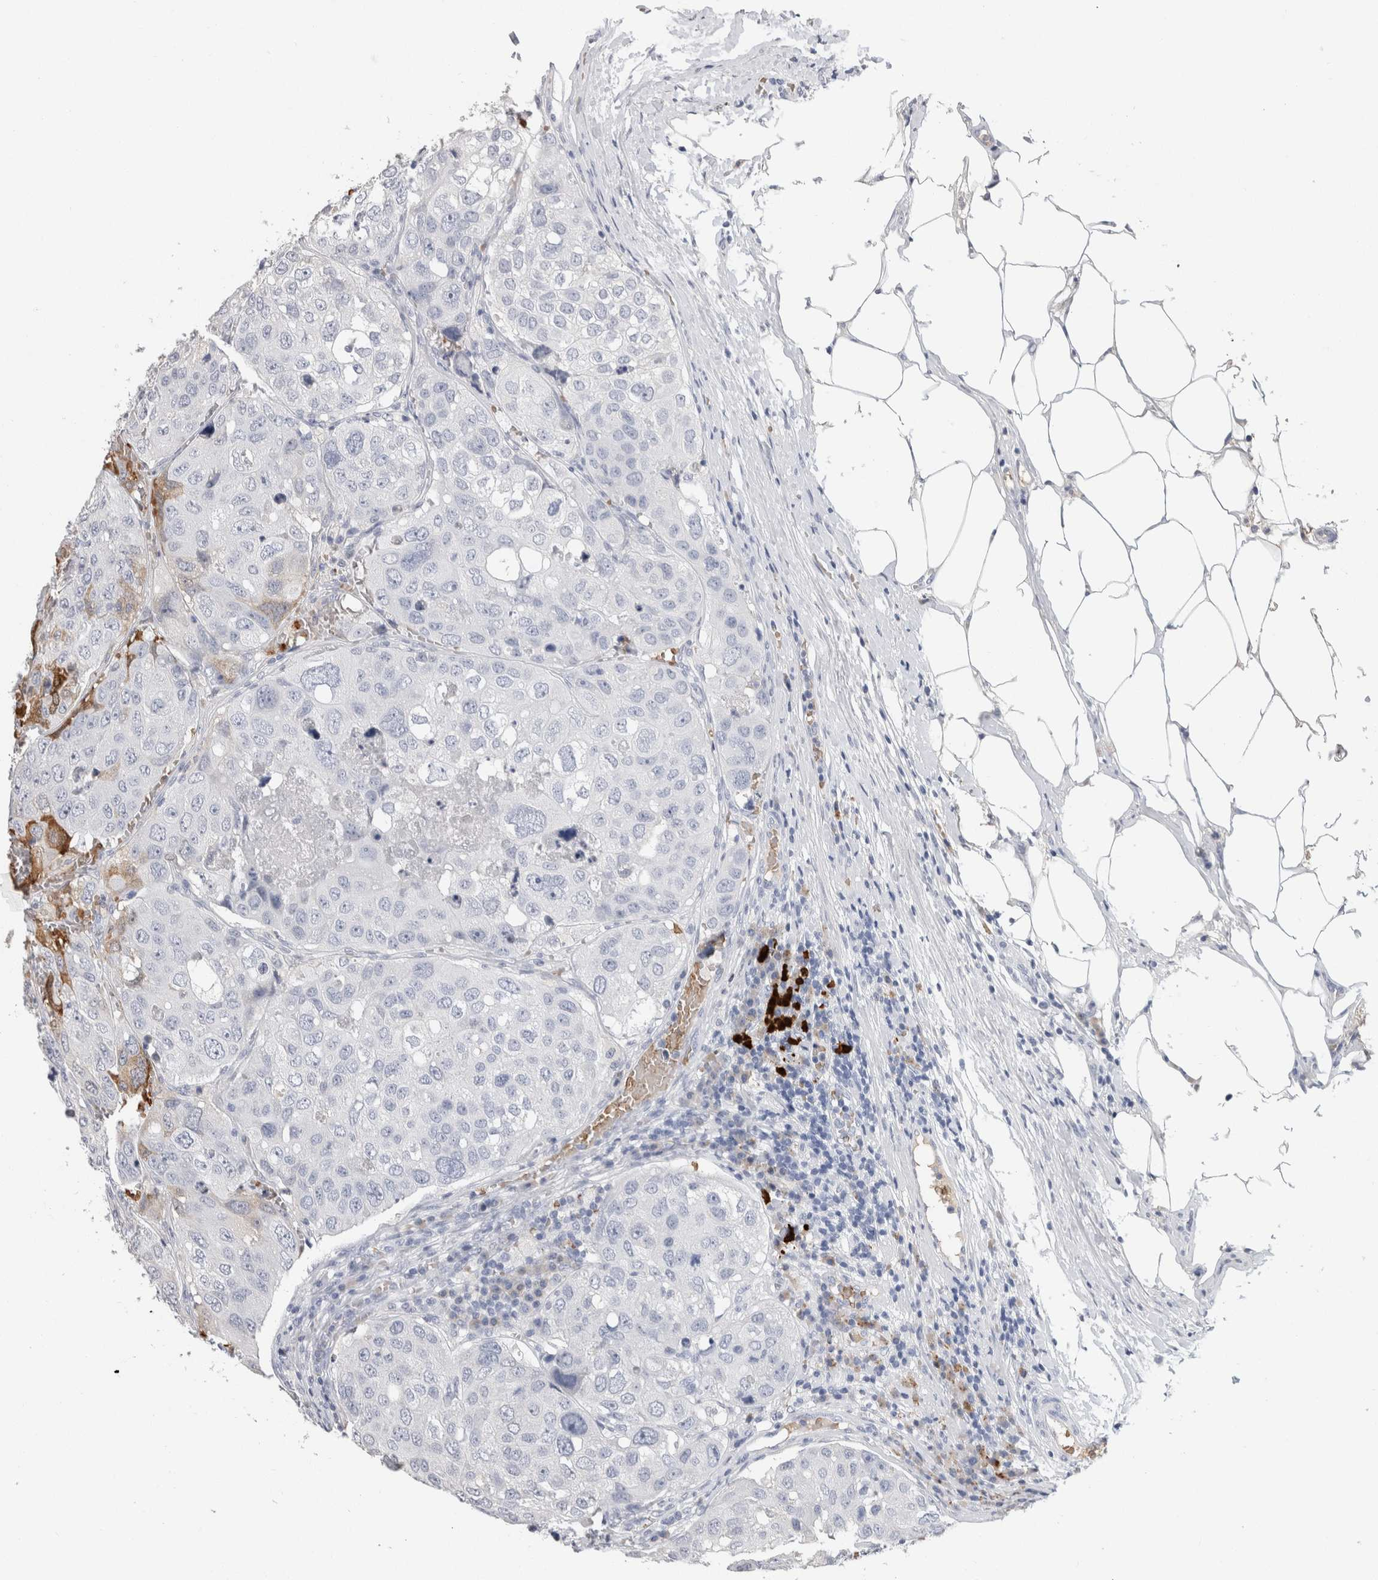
{"staining": {"intensity": "negative", "quantity": "none", "location": "none"}, "tissue": "urothelial cancer", "cell_type": "Tumor cells", "image_type": "cancer", "snomed": [{"axis": "morphology", "description": "Urothelial carcinoma, High grade"}, {"axis": "topography", "description": "Lymph node"}, {"axis": "topography", "description": "Urinary bladder"}], "caption": "IHC micrograph of urothelial cancer stained for a protein (brown), which demonstrates no expression in tumor cells.", "gene": "CA1", "patient": {"sex": "male", "age": 51}}